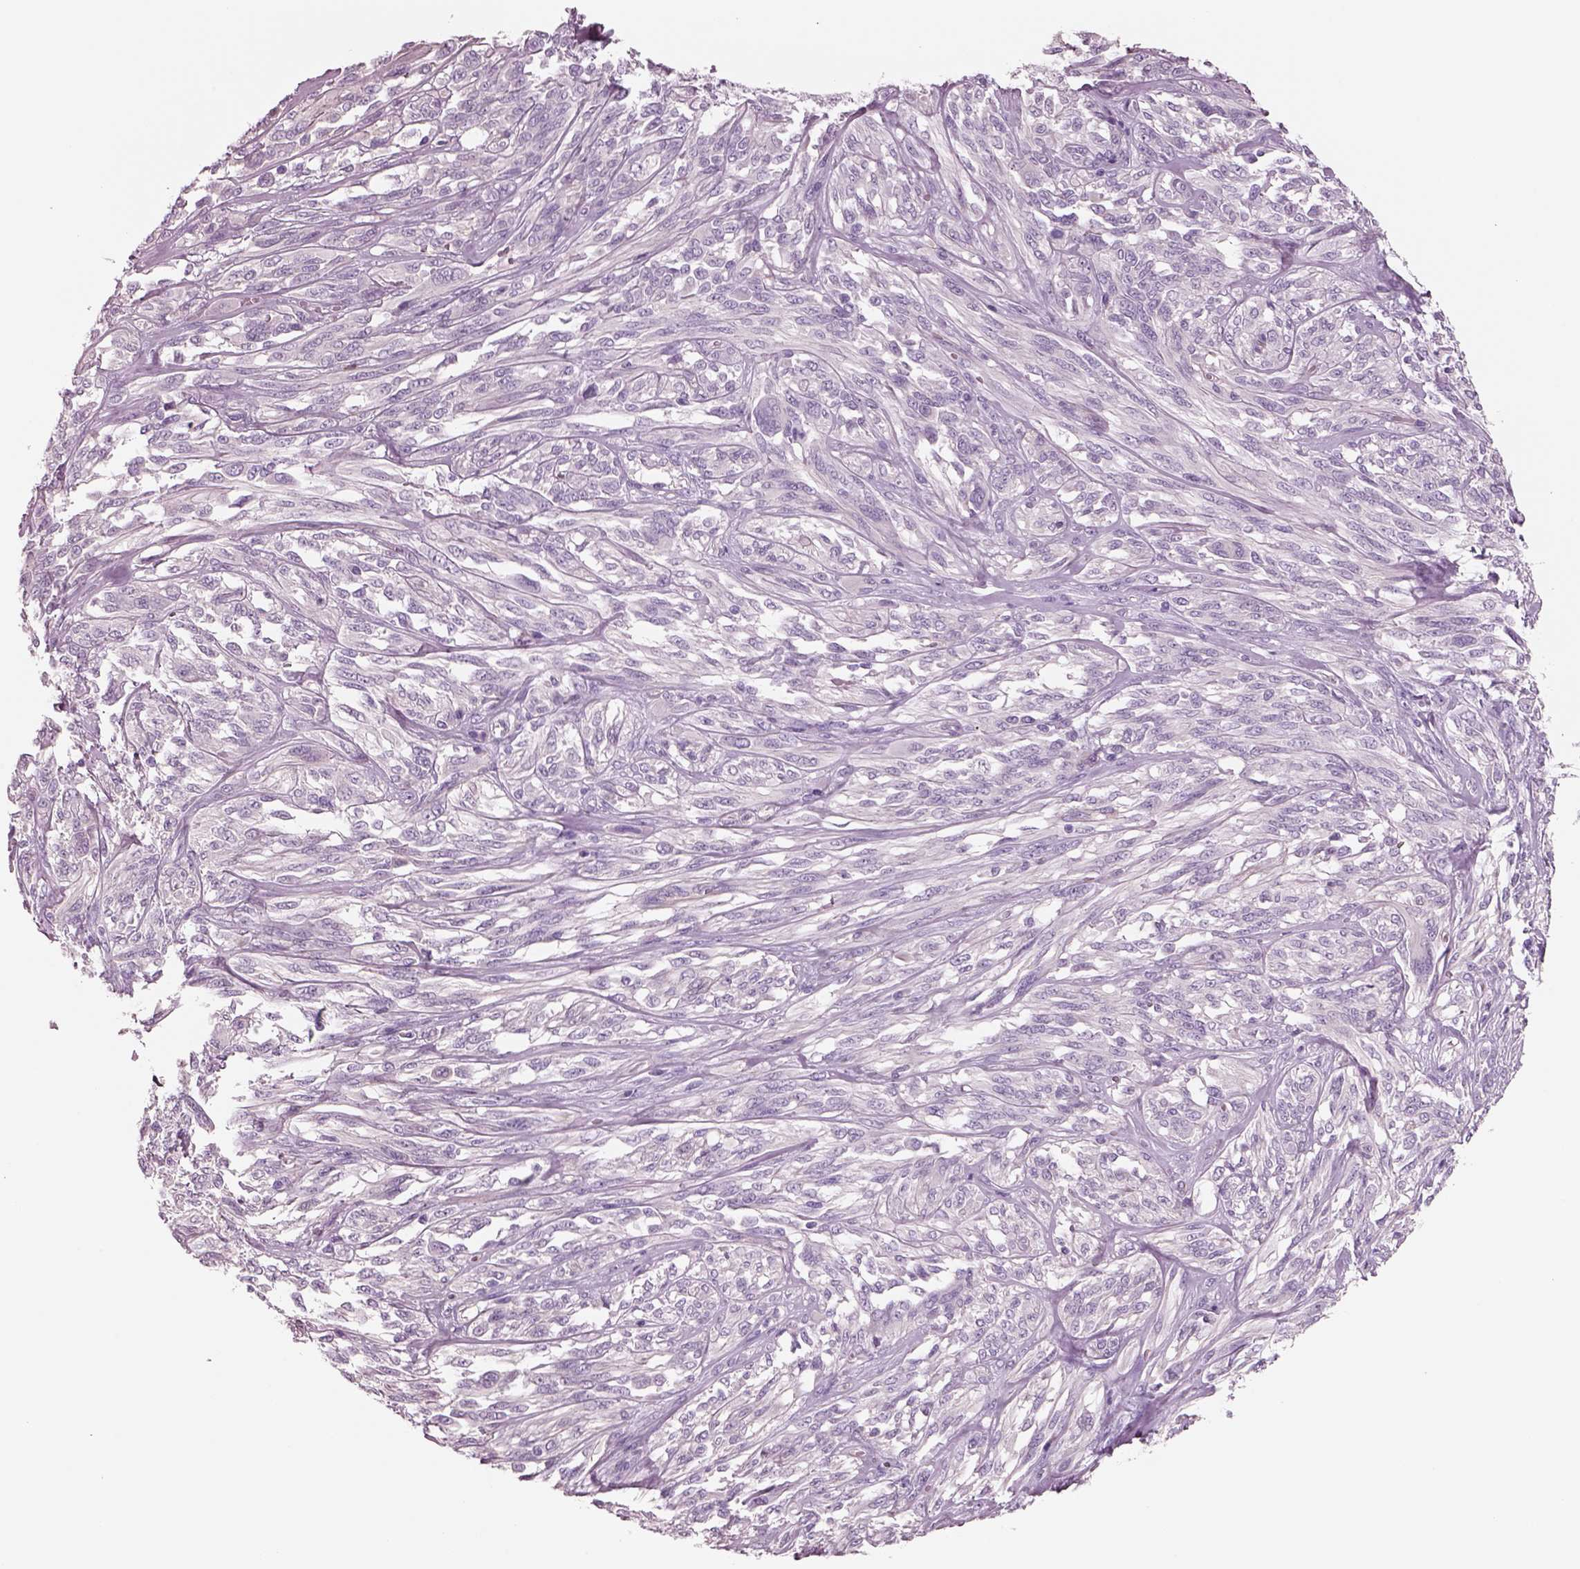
{"staining": {"intensity": "negative", "quantity": "none", "location": "none"}, "tissue": "melanoma", "cell_type": "Tumor cells", "image_type": "cancer", "snomed": [{"axis": "morphology", "description": "Malignant melanoma, NOS"}, {"axis": "topography", "description": "Skin"}], "caption": "Immunohistochemistry micrograph of melanoma stained for a protein (brown), which shows no positivity in tumor cells. (Immunohistochemistry (ihc), brightfield microscopy, high magnification).", "gene": "IGLL1", "patient": {"sex": "female", "age": 91}}